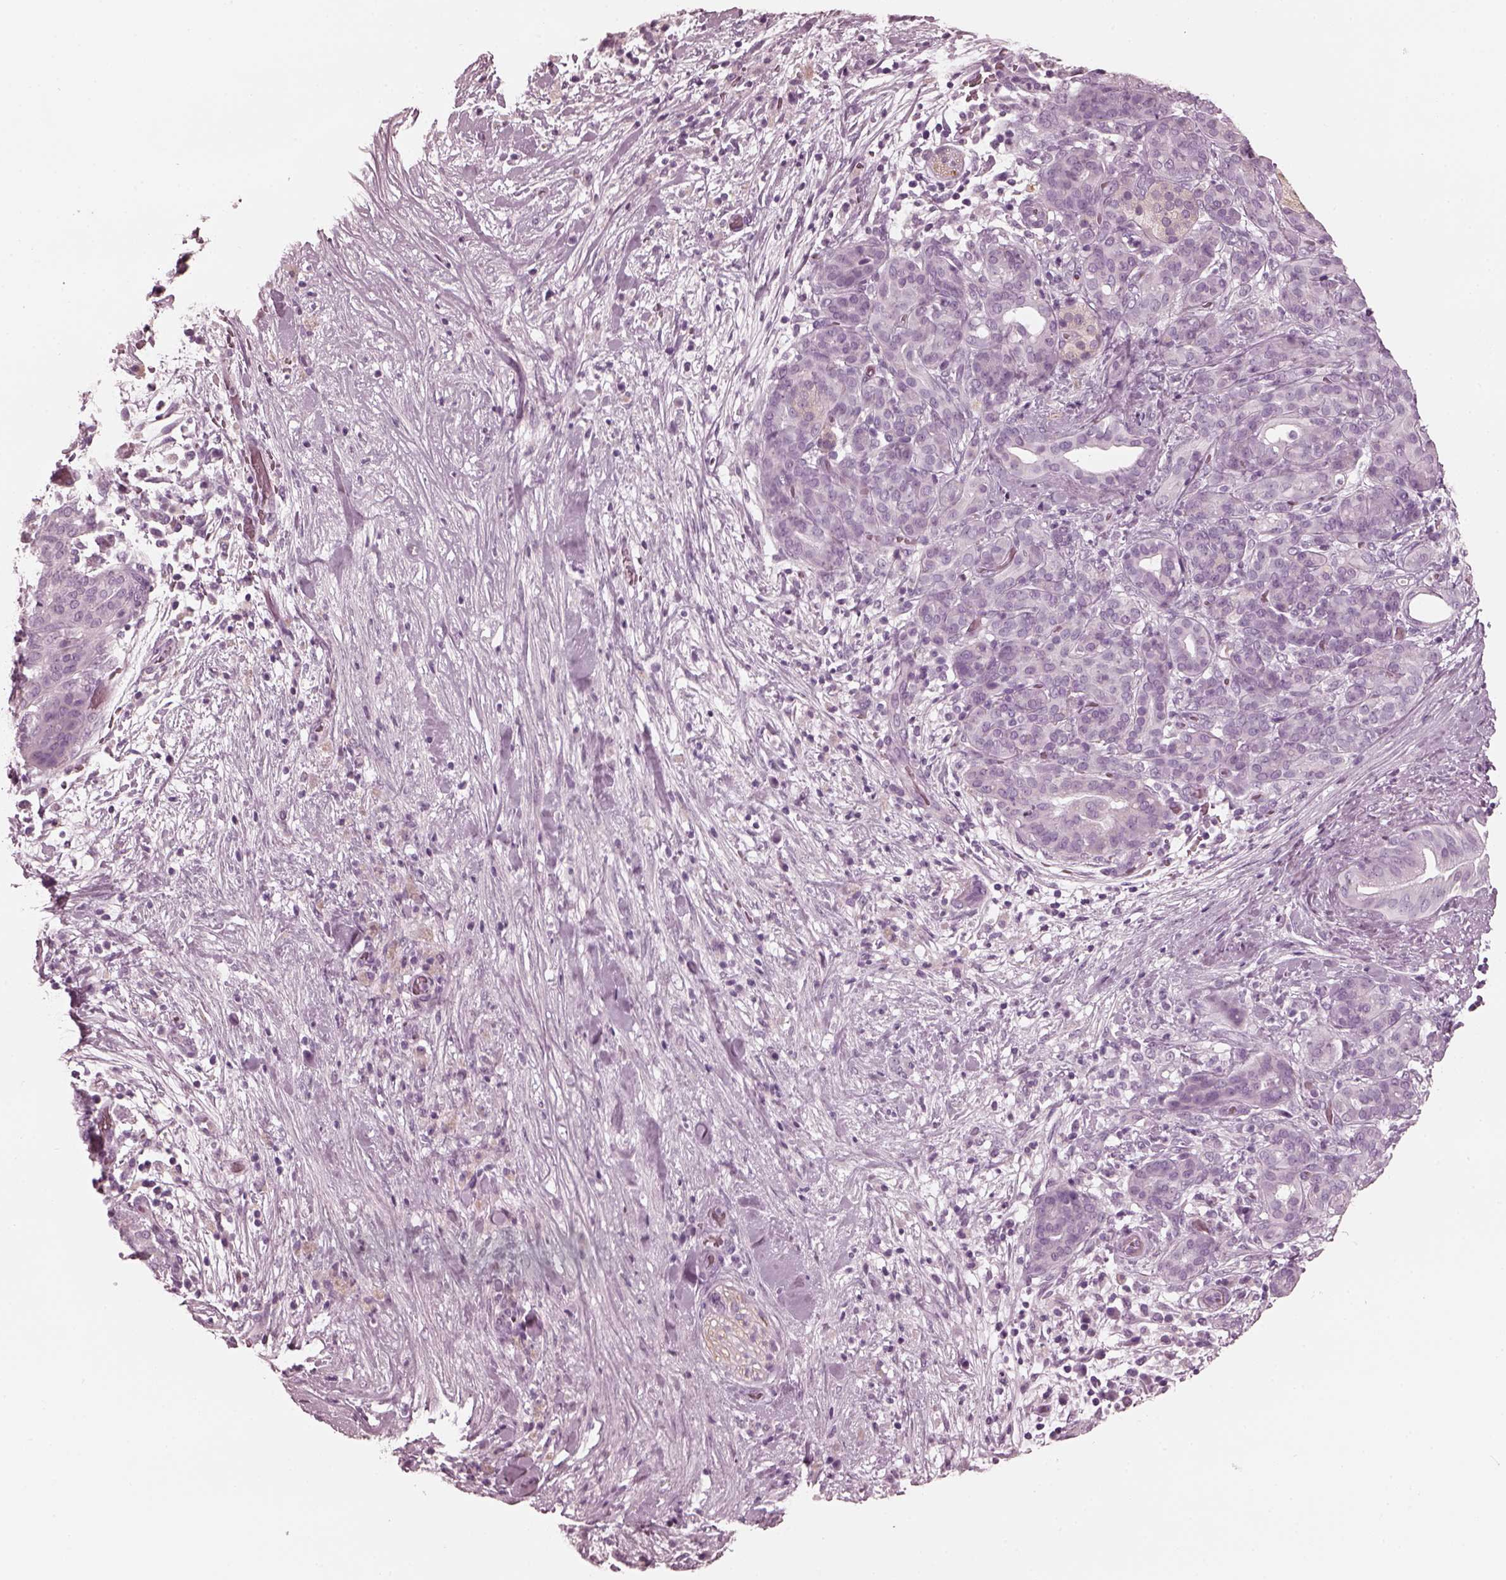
{"staining": {"intensity": "negative", "quantity": "none", "location": "none"}, "tissue": "pancreatic cancer", "cell_type": "Tumor cells", "image_type": "cancer", "snomed": [{"axis": "morphology", "description": "Adenocarcinoma, NOS"}, {"axis": "topography", "description": "Pancreas"}], "caption": "High power microscopy micrograph of an IHC micrograph of pancreatic cancer, revealing no significant expression in tumor cells. (Stains: DAB immunohistochemistry with hematoxylin counter stain, Microscopy: brightfield microscopy at high magnification).", "gene": "GRM6", "patient": {"sex": "male", "age": 44}}